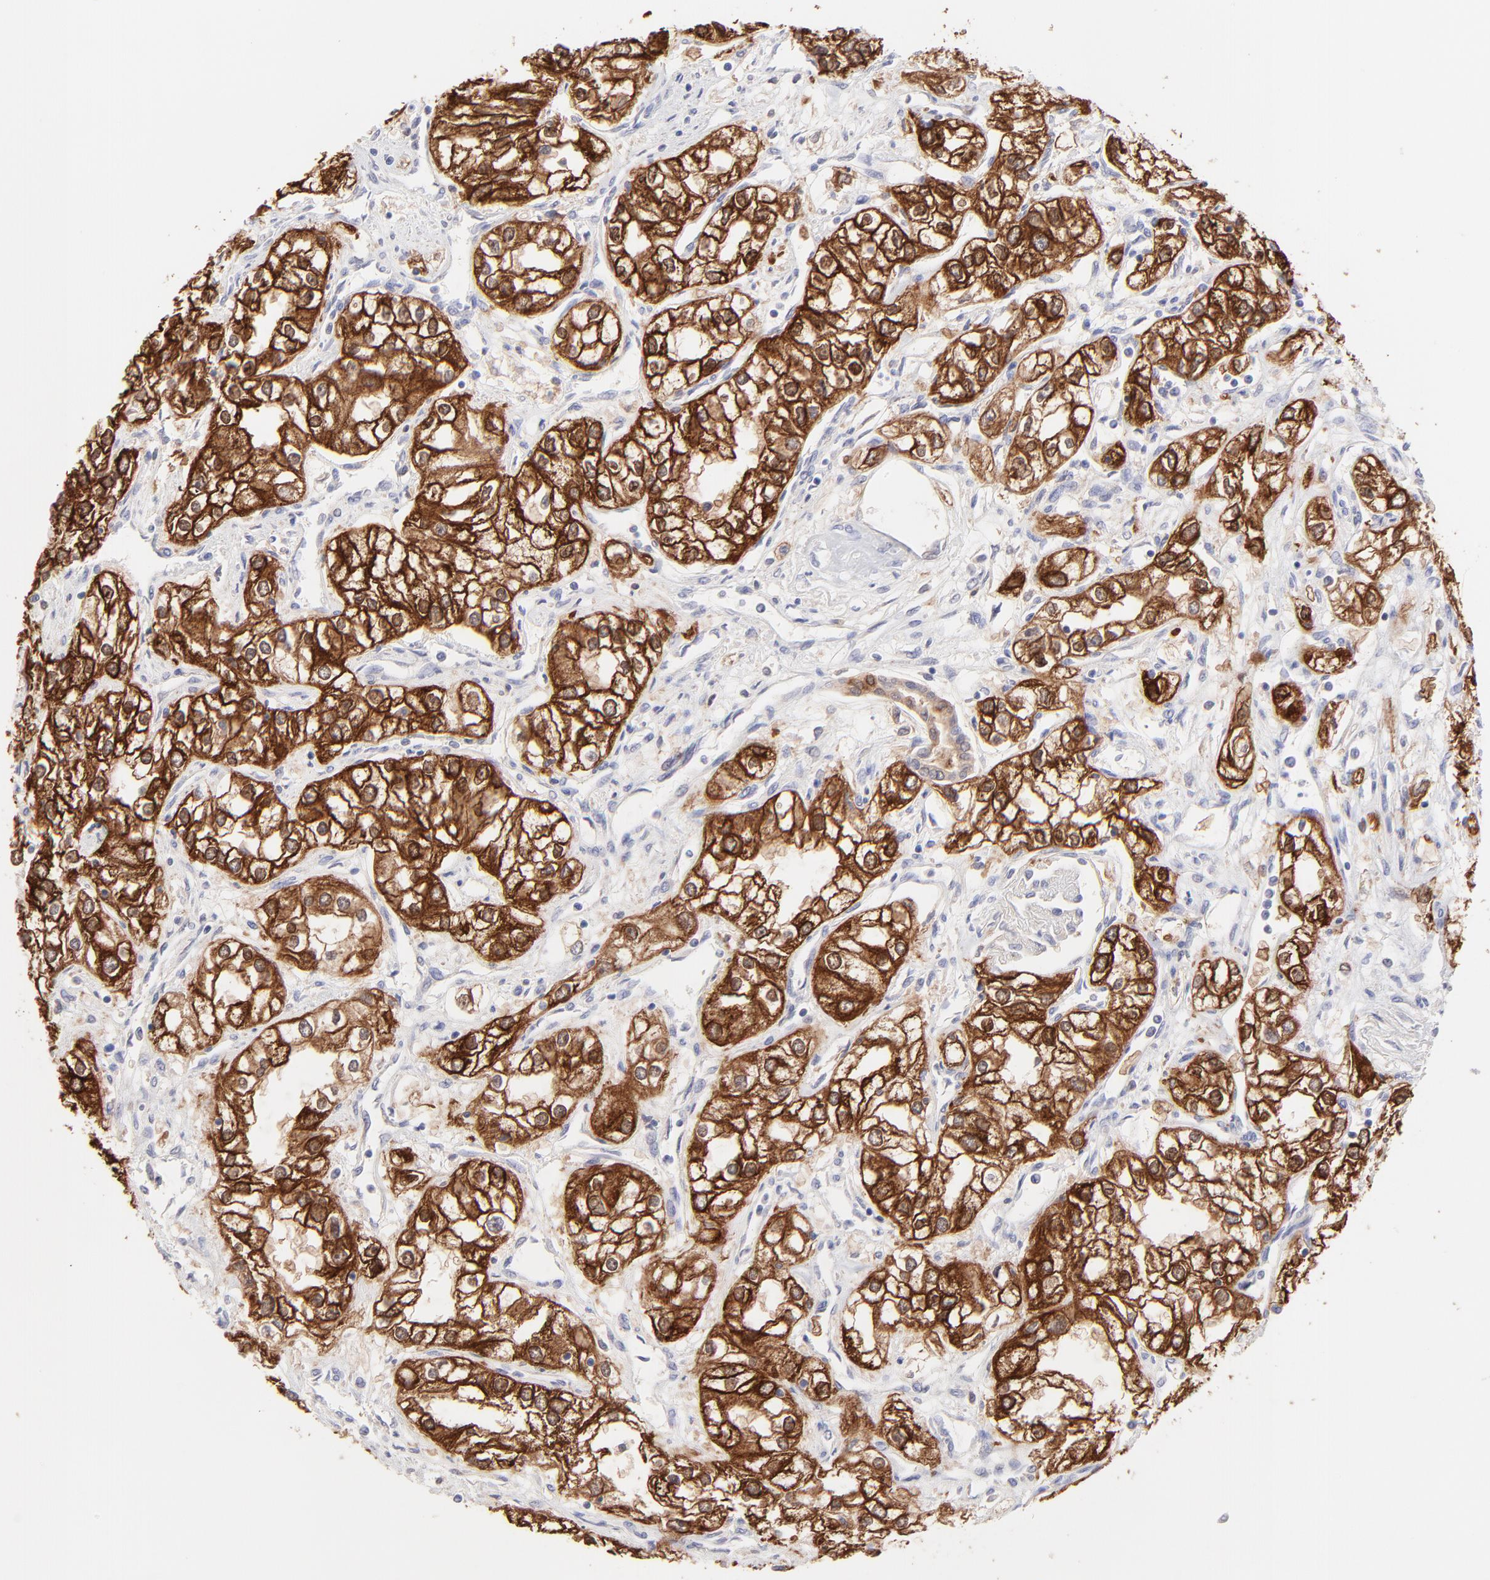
{"staining": {"intensity": "strong", "quantity": ">75%", "location": "cytoplasmic/membranous"}, "tissue": "renal cancer", "cell_type": "Tumor cells", "image_type": "cancer", "snomed": [{"axis": "morphology", "description": "Adenocarcinoma, NOS"}, {"axis": "topography", "description": "Kidney"}], "caption": "This photomicrograph reveals immunohistochemistry (IHC) staining of renal cancer (adenocarcinoma), with high strong cytoplasmic/membranous positivity in approximately >75% of tumor cells.", "gene": "HYAL1", "patient": {"sex": "male", "age": 57}}